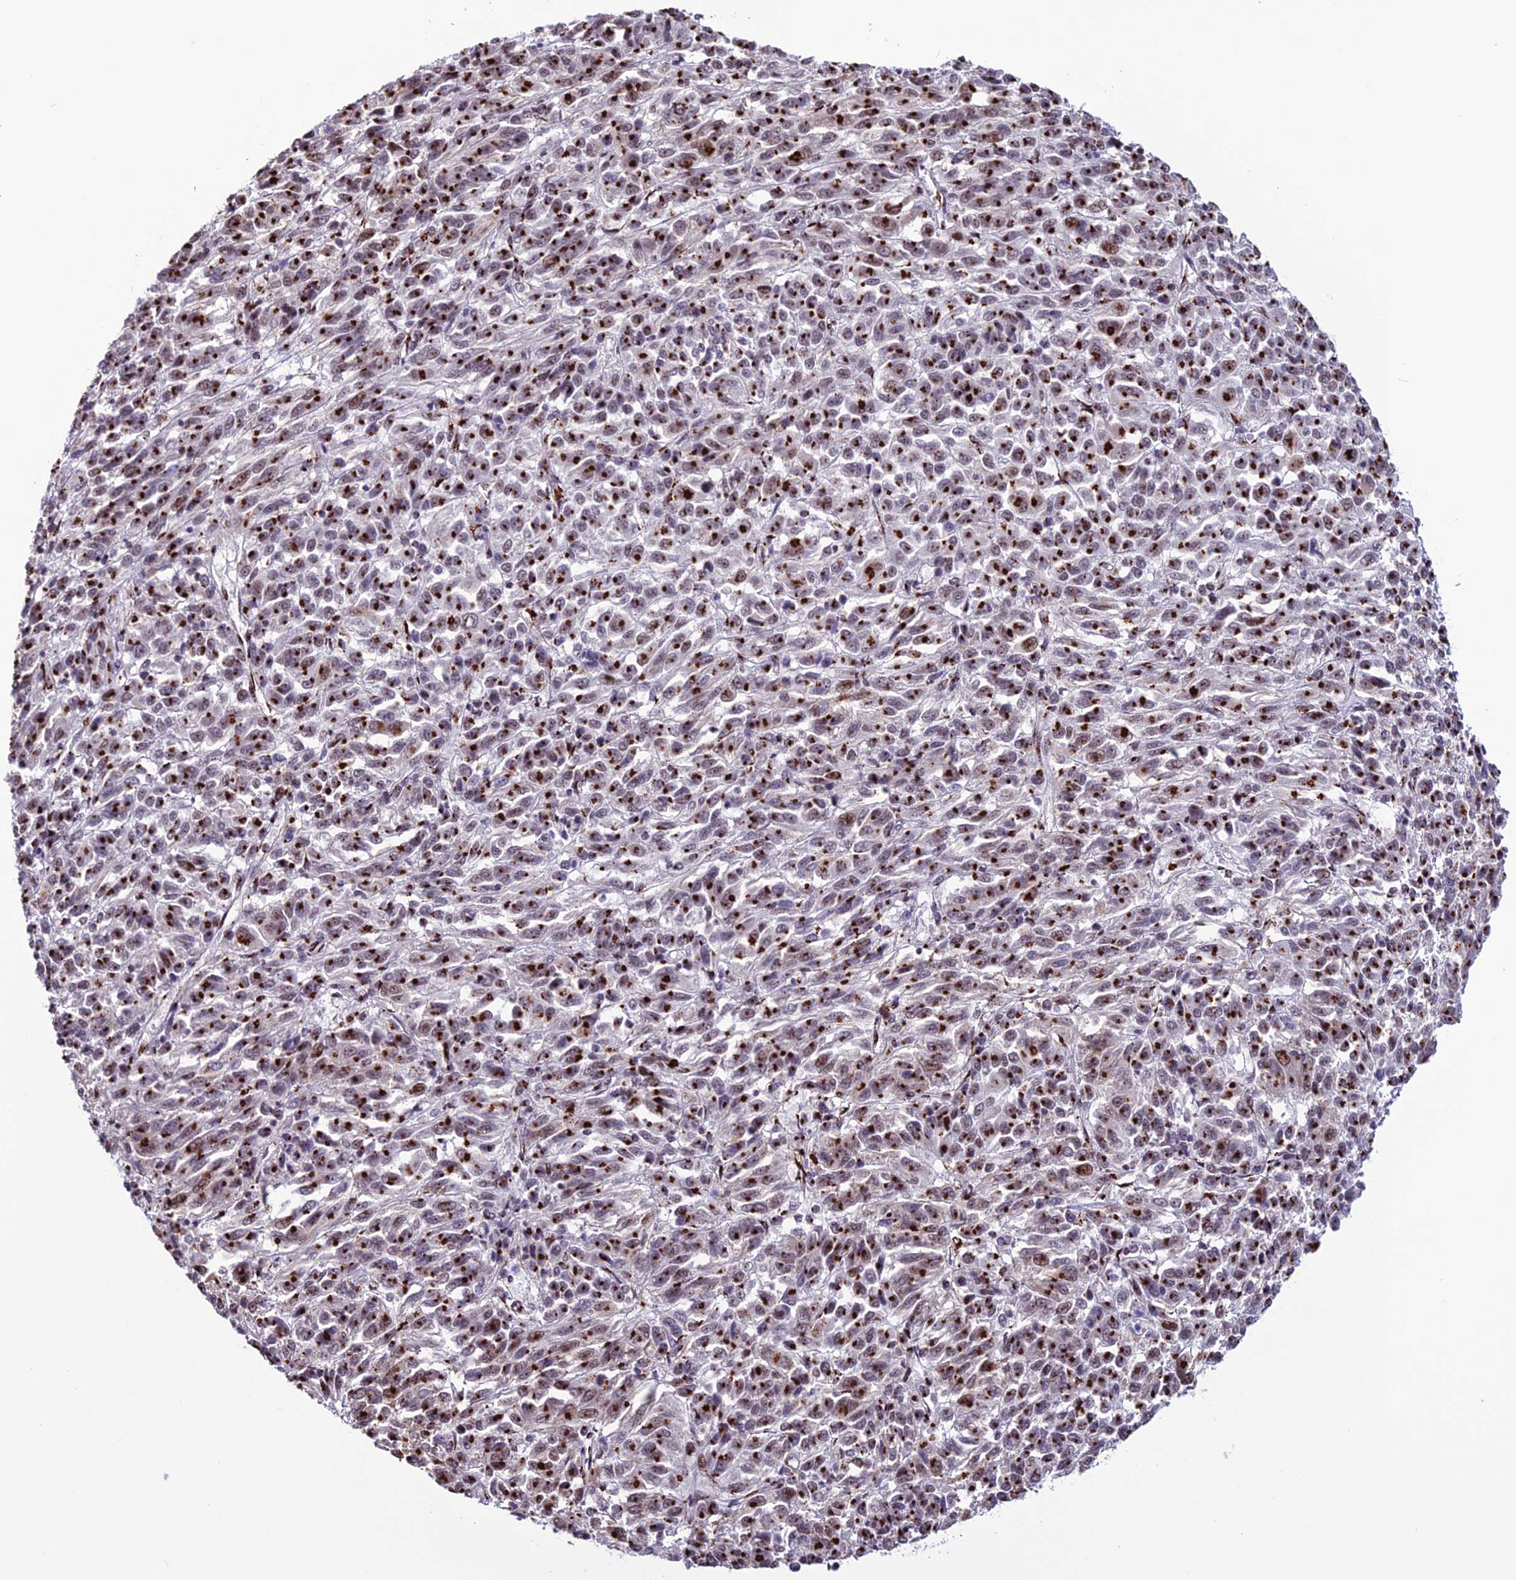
{"staining": {"intensity": "strong", "quantity": ">75%", "location": "cytoplasmic/membranous"}, "tissue": "melanoma", "cell_type": "Tumor cells", "image_type": "cancer", "snomed": [{"axis": "morphology", "description": "Malignant melanoma, Metastatic site"}, {"axis": "topography", "description": "Lung"}], "caption": "Immunohistochemical staining of human melanoma shows strong cytoplasmic/membranous protein staining in about >75% of tumor cells. (Stains: DAB (3,3'-diaminobenzidine) in brown, nuclei in blue, Microscopy: brightfield microscopy at high magnification).", "gene": "PLEKHA4", "patient": {"sex": "male", "age": 64}}